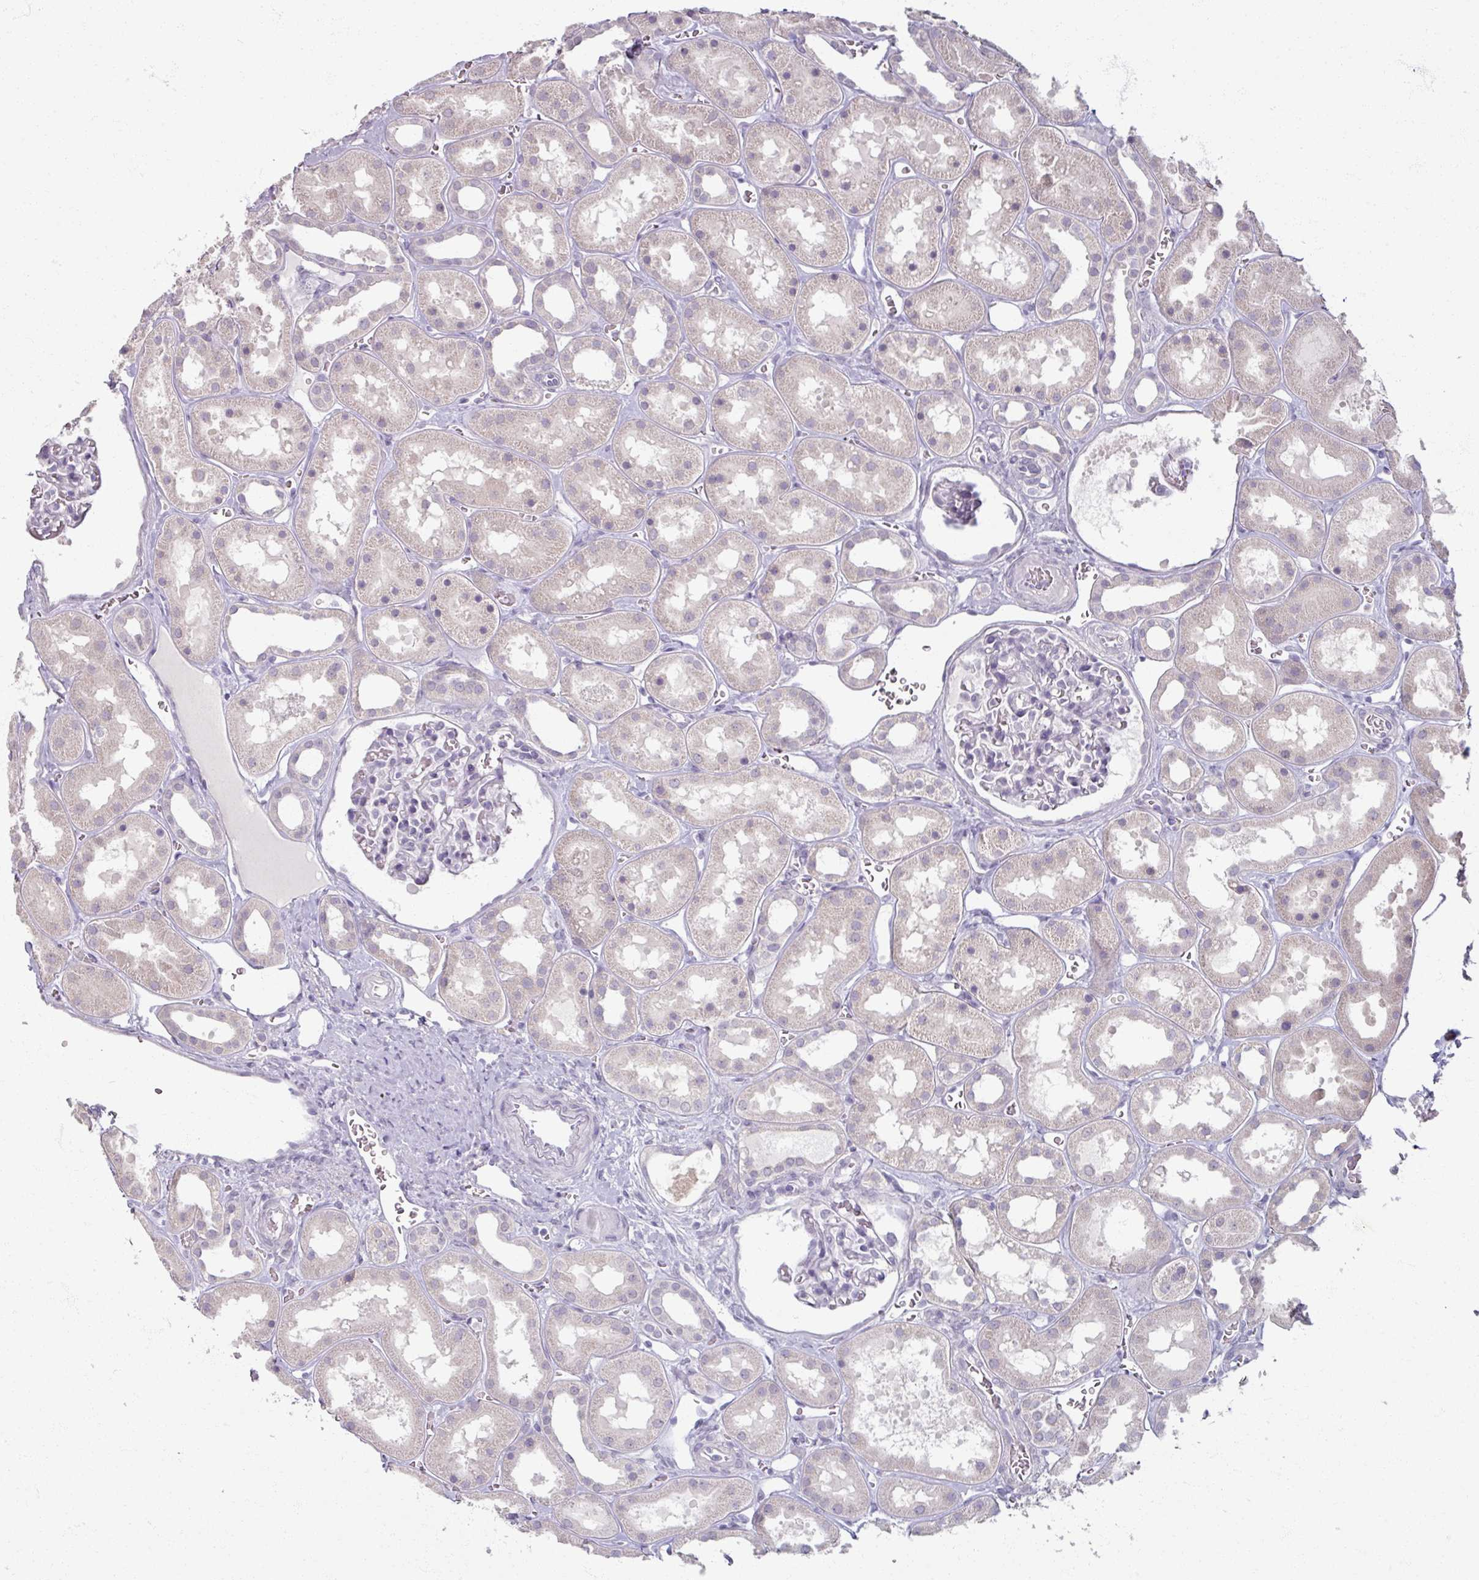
{"staining": {"intensity": "negative", "quantity": "none", "location": "none"}, "tissue": "kidney", "cell_type": "Cells in glomeruli", "image_type": "normal", "snomed": [{"axis": "morphology", "description": "Normal tissue, NOS"}, {"axis": "topography", "description": "Kidney"}], "caption": "The immunohistochemistry (IHC) image has no significant positivity in cells in glomeruli of kidney.", "gene": "SOX11", "patient": {"sex": "female", "age": 41}}